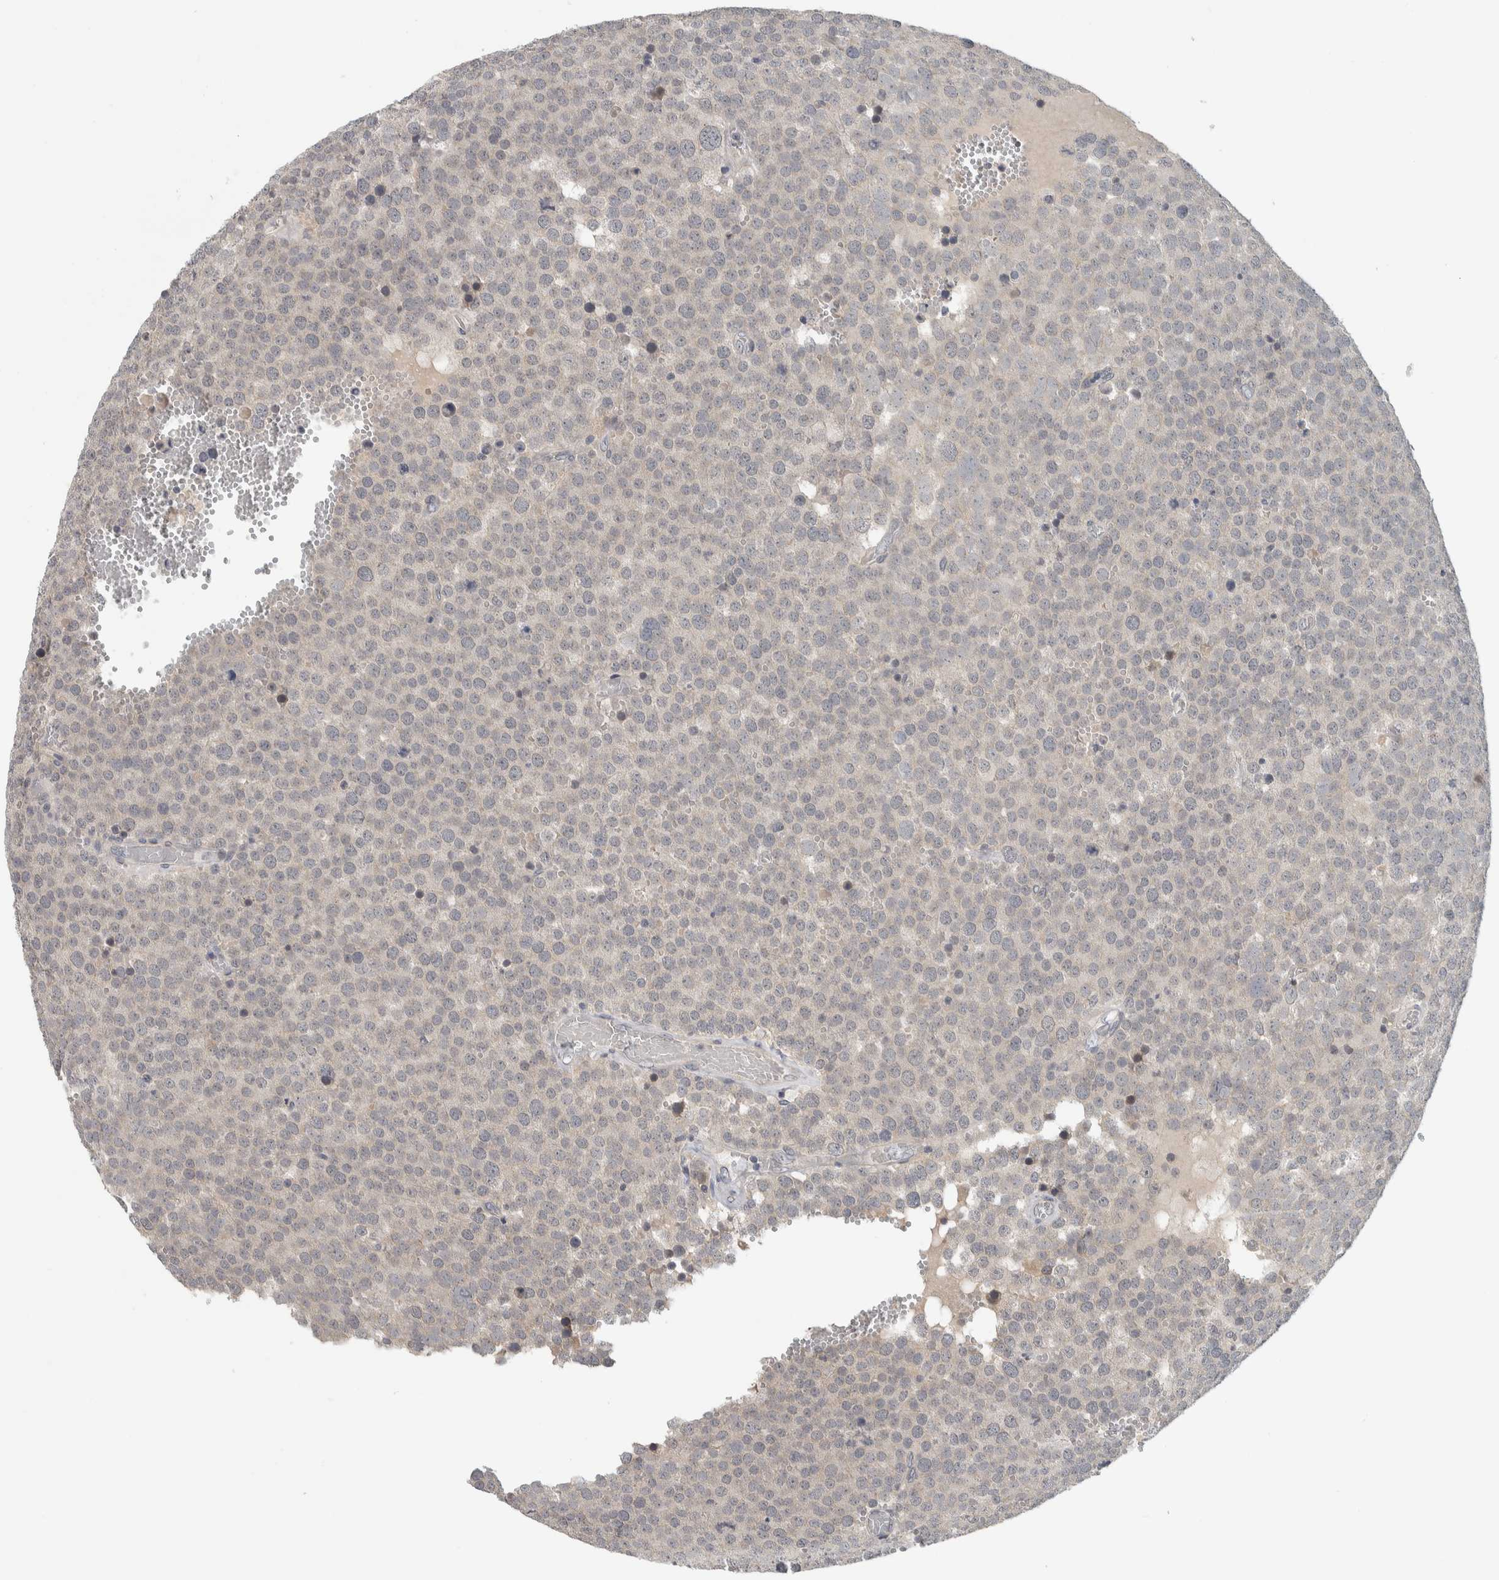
{"staining": {"intensity": "negative", "quantity": "none", "location": "none"}, "tissue": "testis cancer", "cell_type": "Tumor cells", "image_type": "cancer", "snomed": [{"axis": "morphology", "description": "Normal tissue, NOS"}, {"axis": "morphology", "description": "Seminoma, NOS"}, {"axis": "topography", "description": "Testis"}], "caption": "This is an IHC photomicrograph of testis cancer (seminoma). There is no positivity in tumor cells.", "gene": "AFP", "patient": {"sex": "male", "age": 71}}